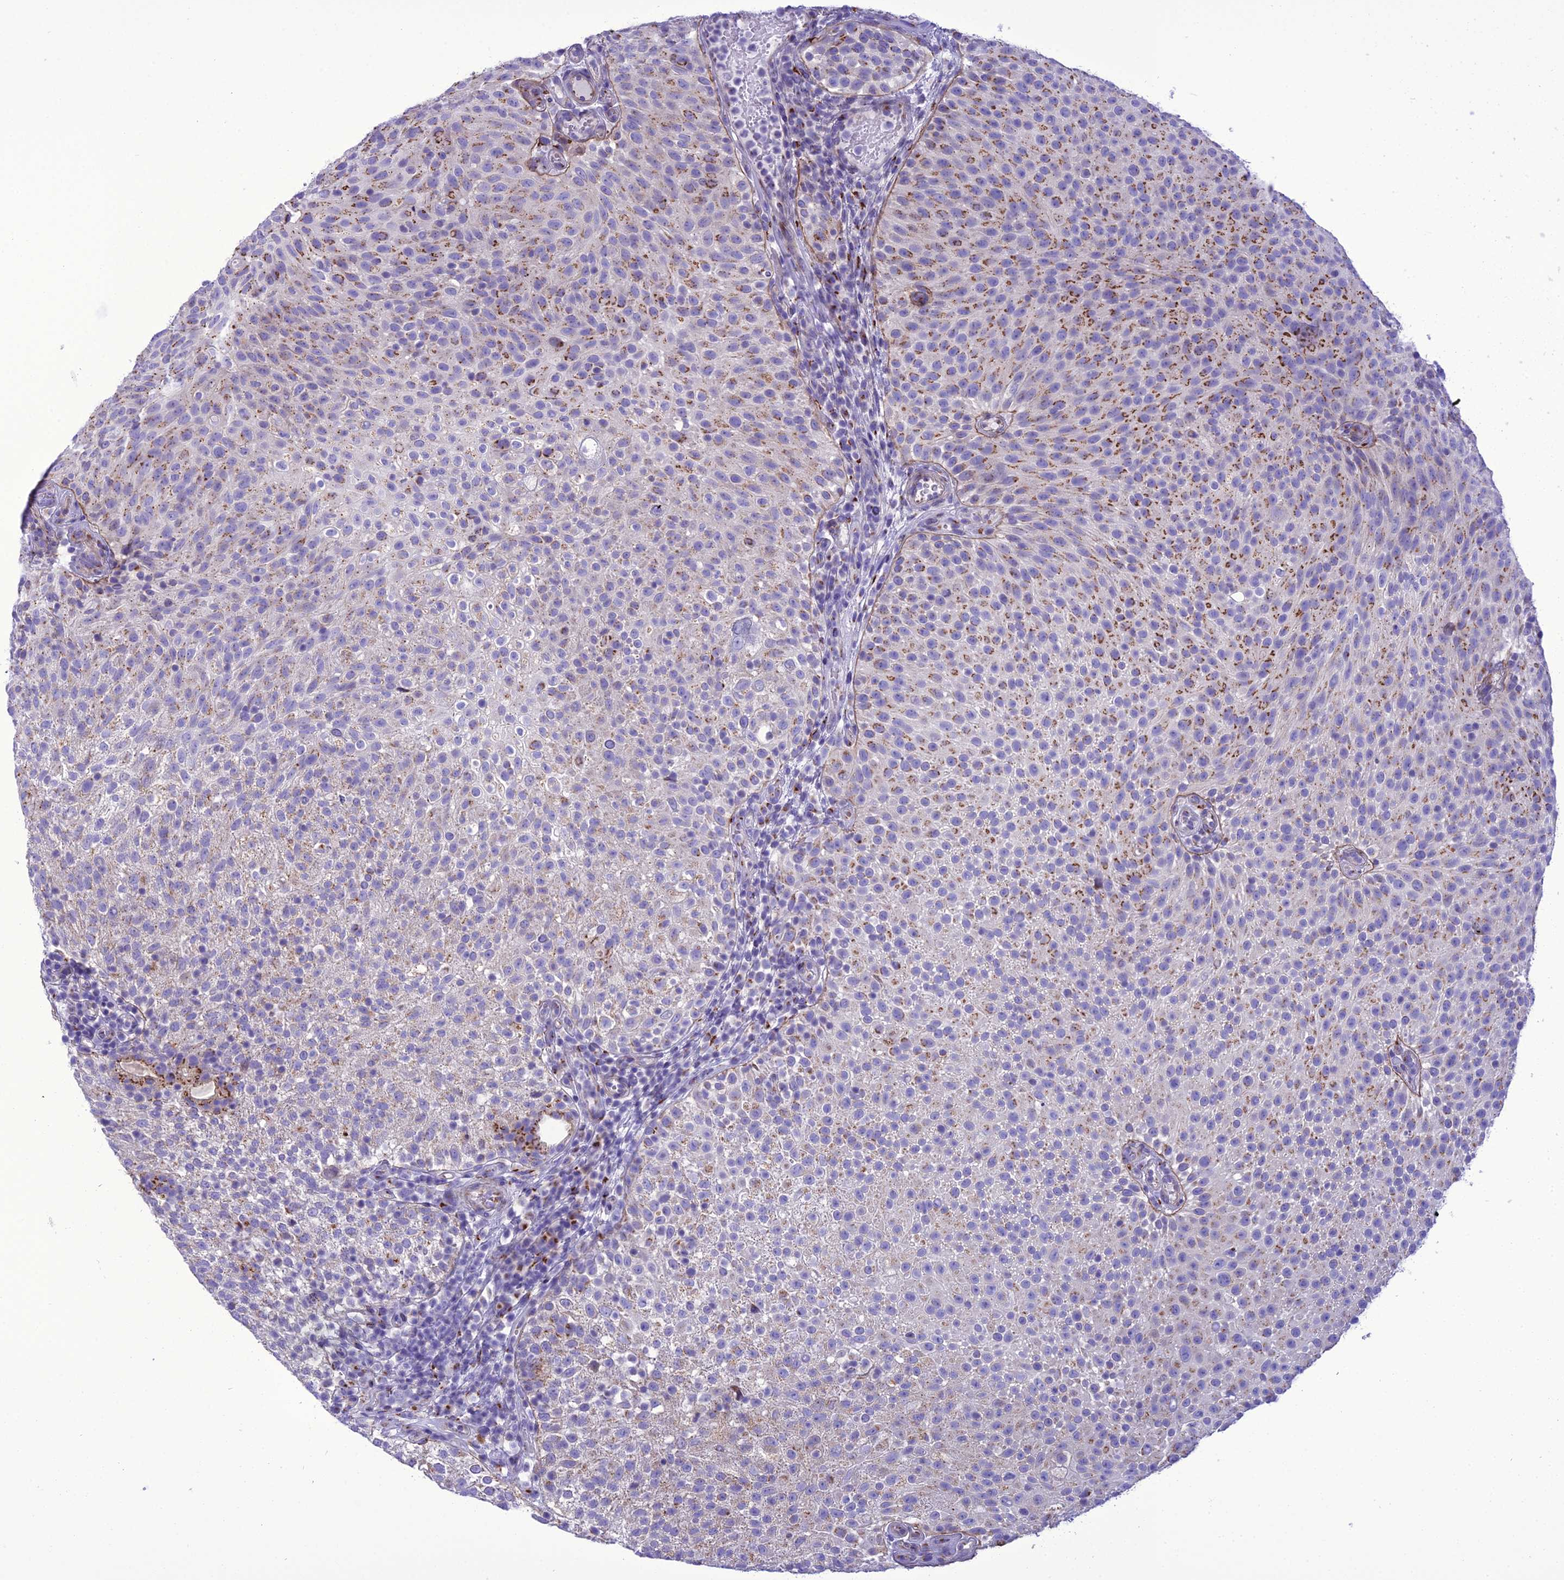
{"staining": {"intensity": "moderate", "quantity": "25%-75%", "location": "cytoplasmic/membranous"}, "tissue": "urothelial cancer", "cell_type": "Tumor cells", "image_type": "cancer", "snomed": [{"axis": "morphology", "description": "Urothelial carcinoma, Low grade"}, {"axis": "topography", "description": "Urinary bladder"}], "caption": "This photomicrograph displays immunohistochemistry (IHC) staining of low-grade urothelial carcinoma, with medium moderate cytoplasmic/membranous positivity in approximately 25%-75% of tumor cells.", "gene": "GOLM2", "patient": {"sex": "male", "age": 78}}